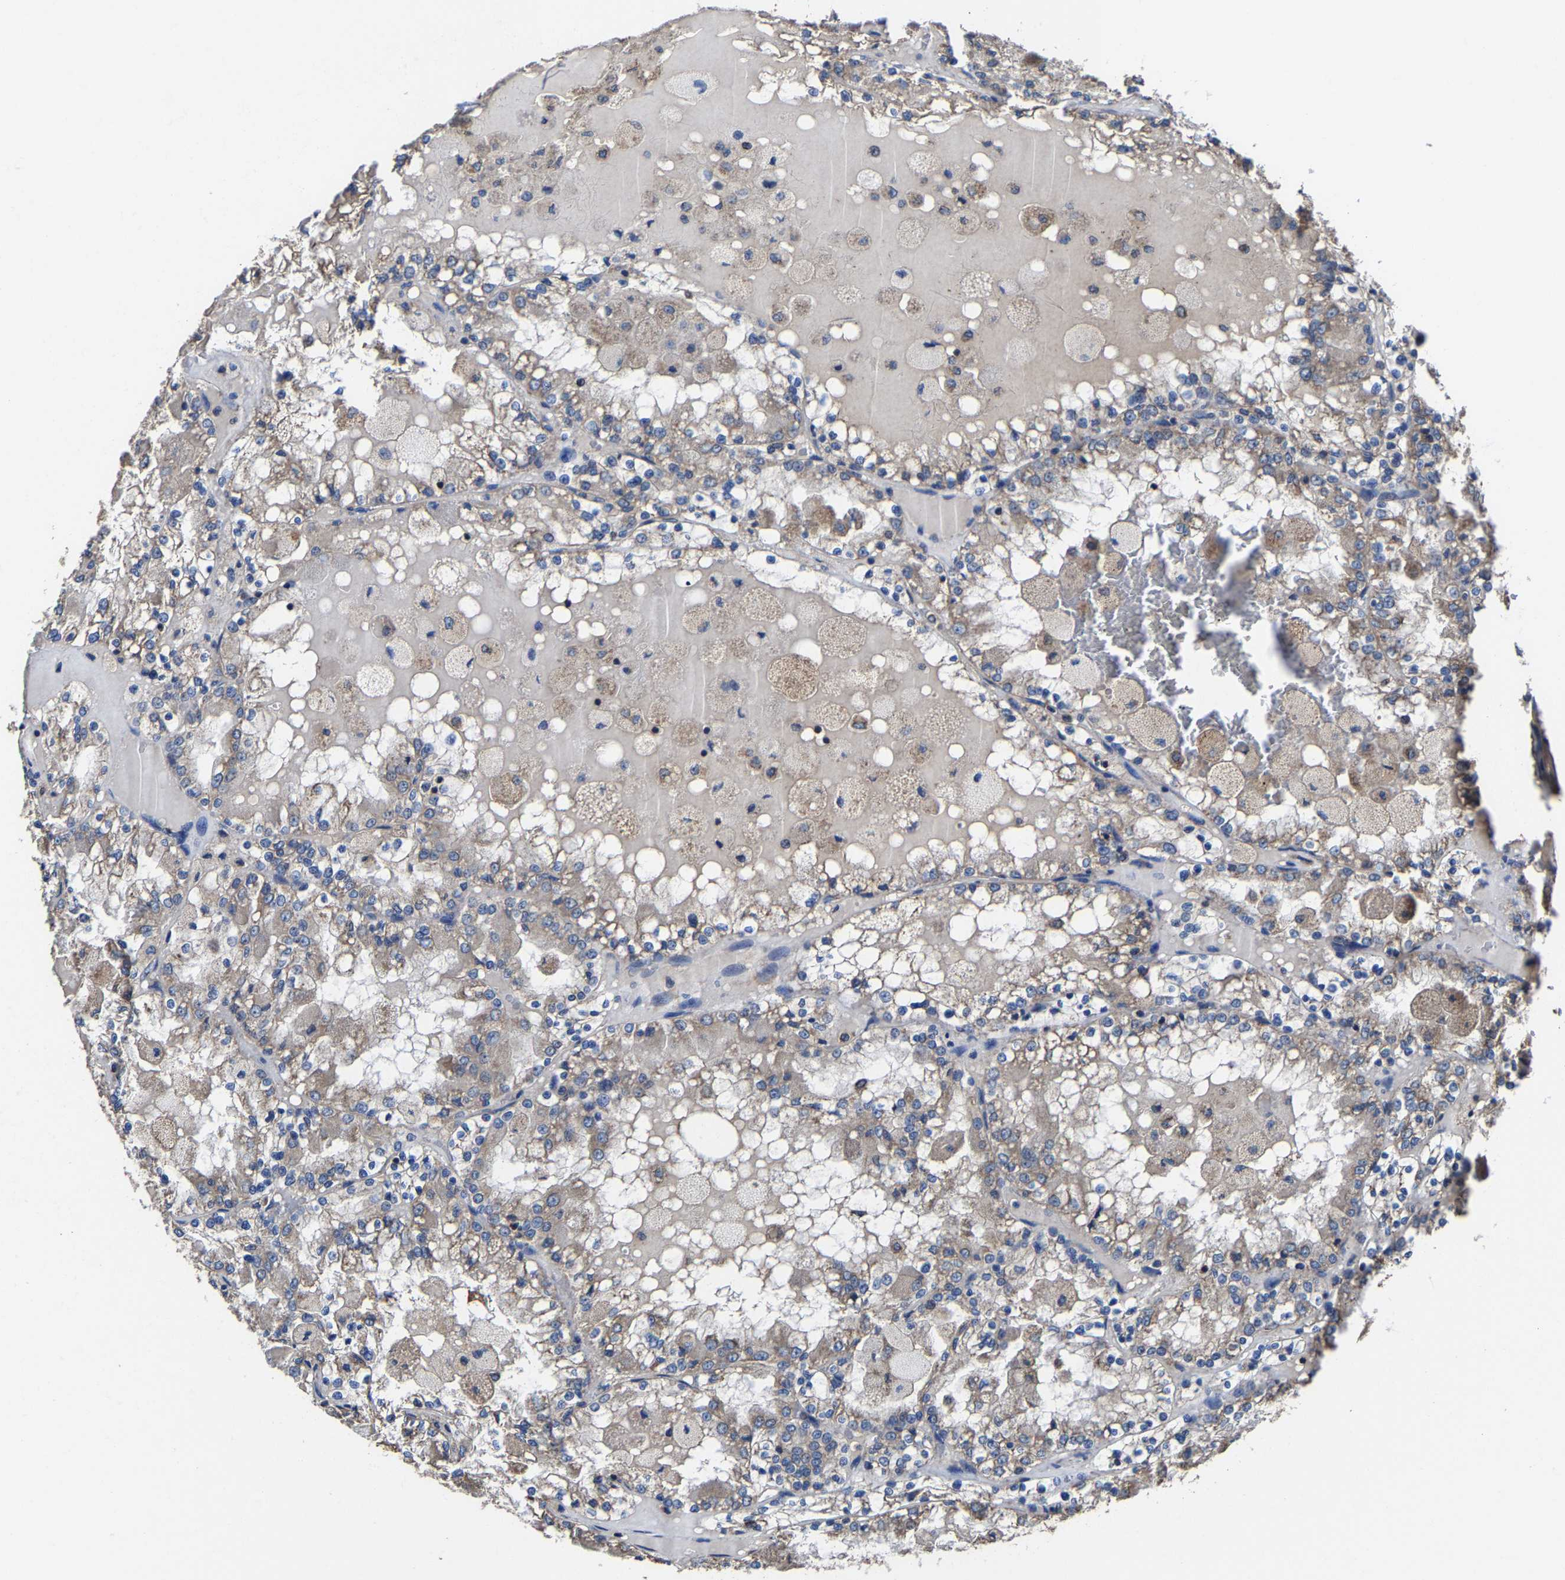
{"staining": {"intensity": "weak", "quantity": "25%-75%", "location": "cytoplasmic/membranous"}, "tissue": "renal cancer", "cell_type": "Tumor cells", "image_type": "cancer", "snomed": [{"axis": "morphology", "description": "Adenocarcinoma, NOS"}, {"axis": "topography", "description": "Kidney"}], "caption": "A micrograph of human adenocarcinoma (renal) stained for a protein displays weak cytoplasmic/membranous brown staining in tumor cells. (brown staining indicates protein expression, while blue staining denotes nuclei).", "gene": "ZCCHC7", "patient": {"sex": "female", "age": 56}}